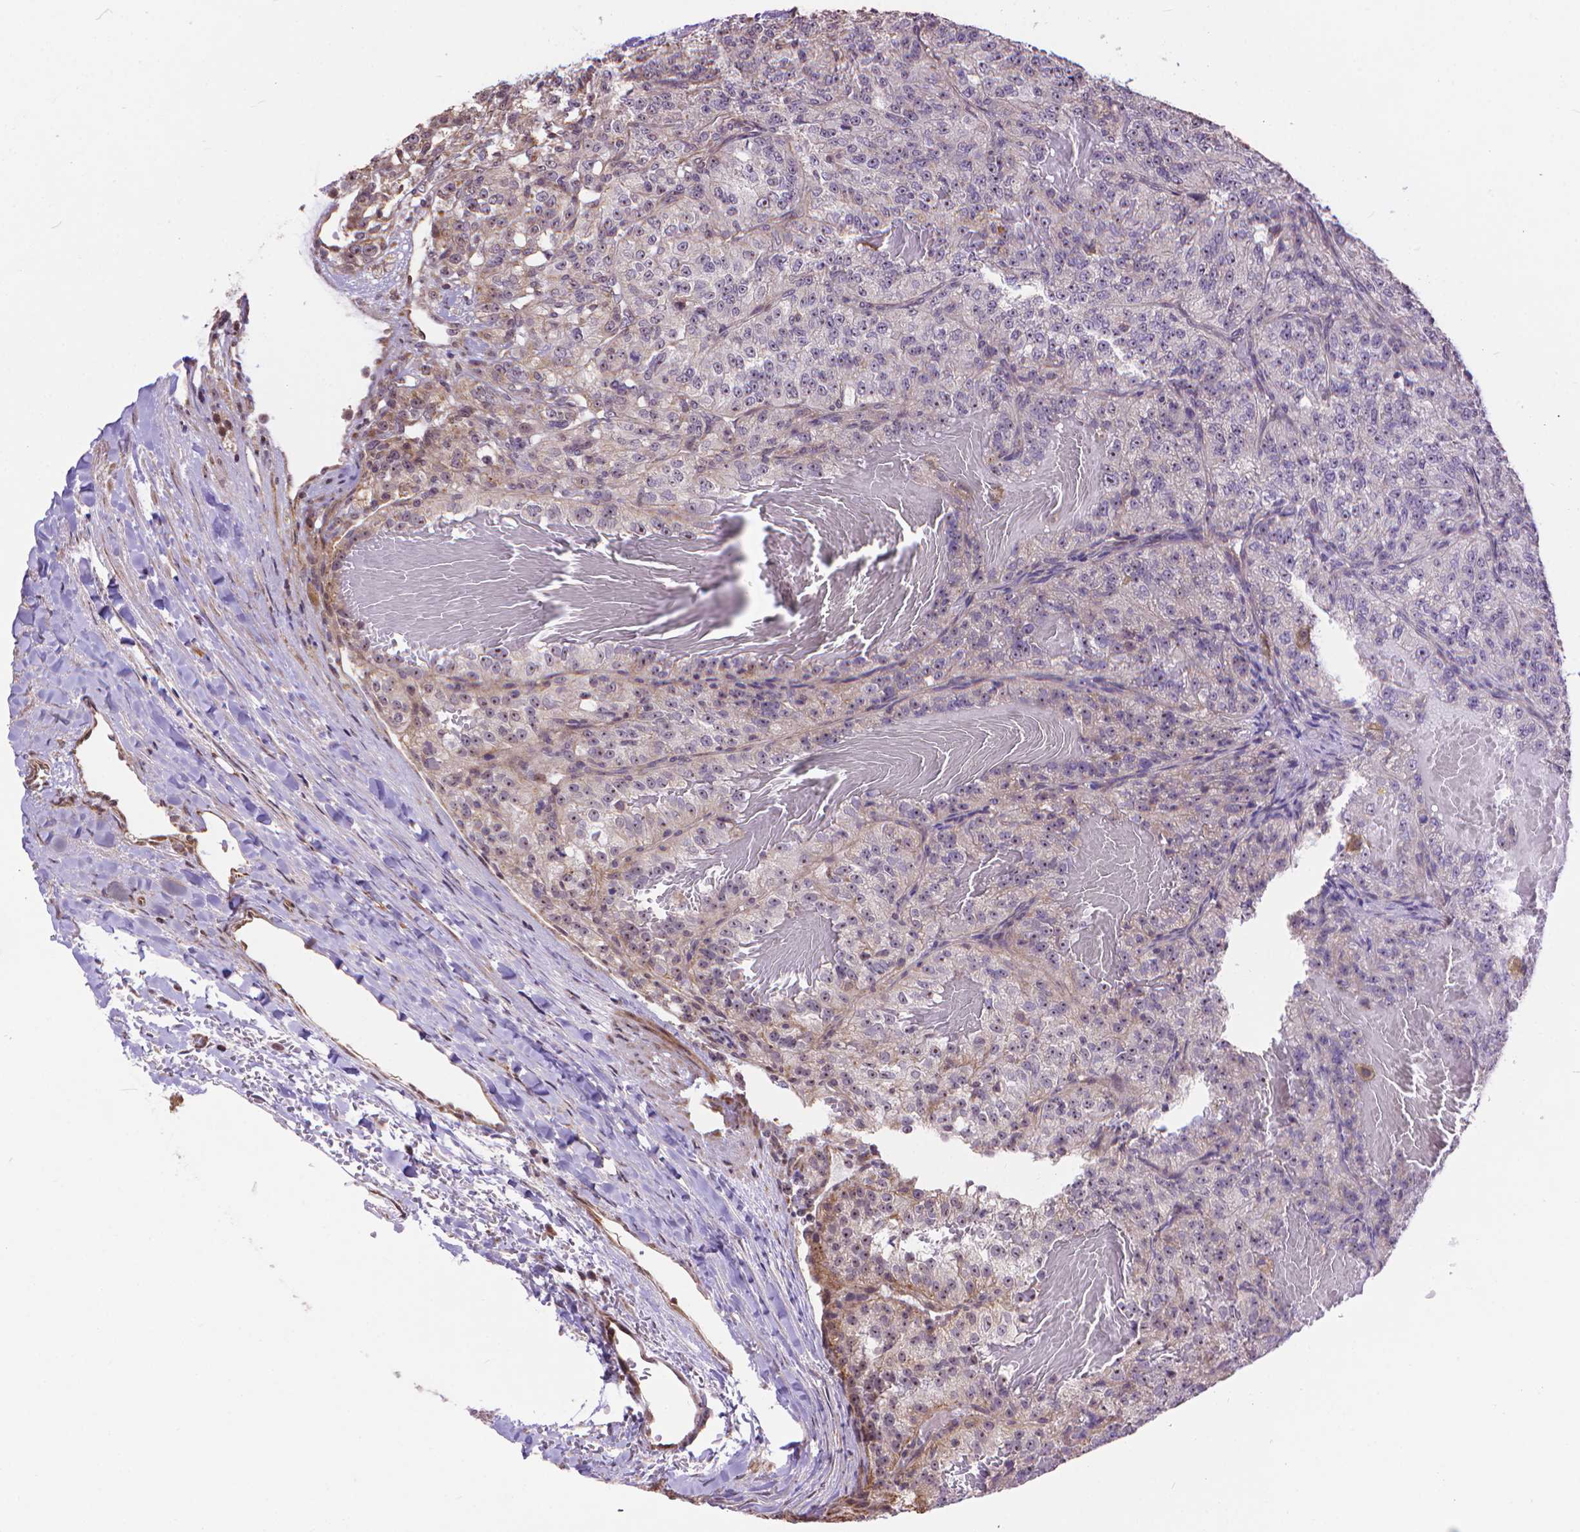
{"staining": {"intensity": "weak", "quantity": "<25%", "location": "nuclear"}, "tissue": "renal cancer", "cell_type": "Tumor cells", "image_type": "cancer", "snomed": [{"axis": "morphology", "description": "Adenocarcinoma, NOS"}, {"axis": "topography", "description": "Kidney"}], "caption": "Immunohistochemistry photomicrograph of neoplastic tissue: renal cancer (adenocarcinoma) stained with DAB demonstrates no significant protein staining in tumor cells.", "gene": "TMEM135", "patient": {"sex": "female", "age": 63}}